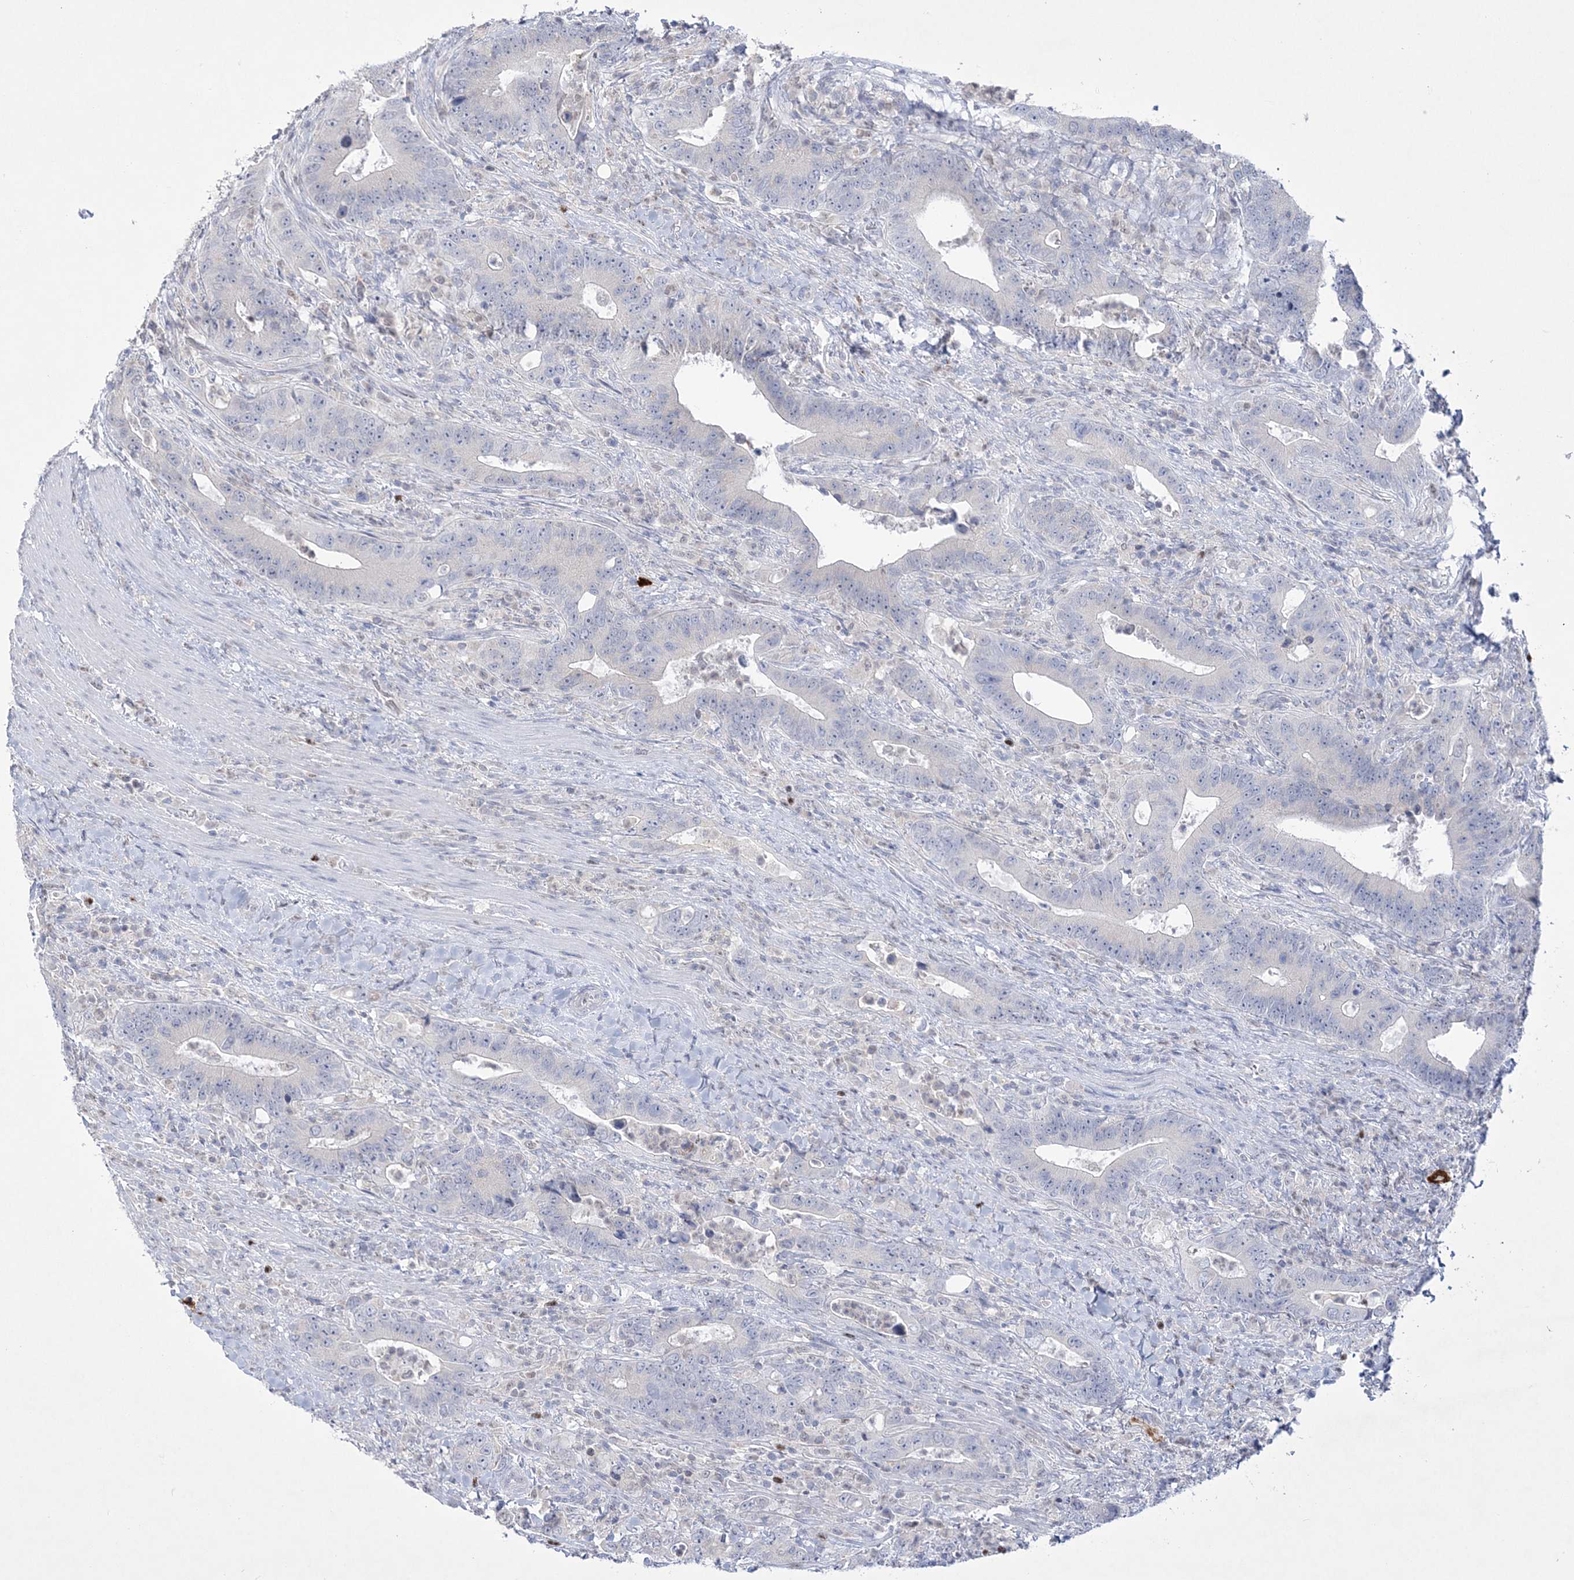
{"staining": {"intensity": "negative", "quantity": "none", "location": "none"}, "tissue": "colorectal cancer", "cell_type": "Tumor cells", "image_type": "cancer", "snomed": [{"axis": "morphology", "description": "Adenocarcinoma, NOS"}, {"axis": "topography", "description": "Colon"}], "caption": "Histopathology image shows no protein expression in tumor cells of colorectal cancer tissue.", "gene": "WDR27", "patient": {"sex": "female", "age": 75}}